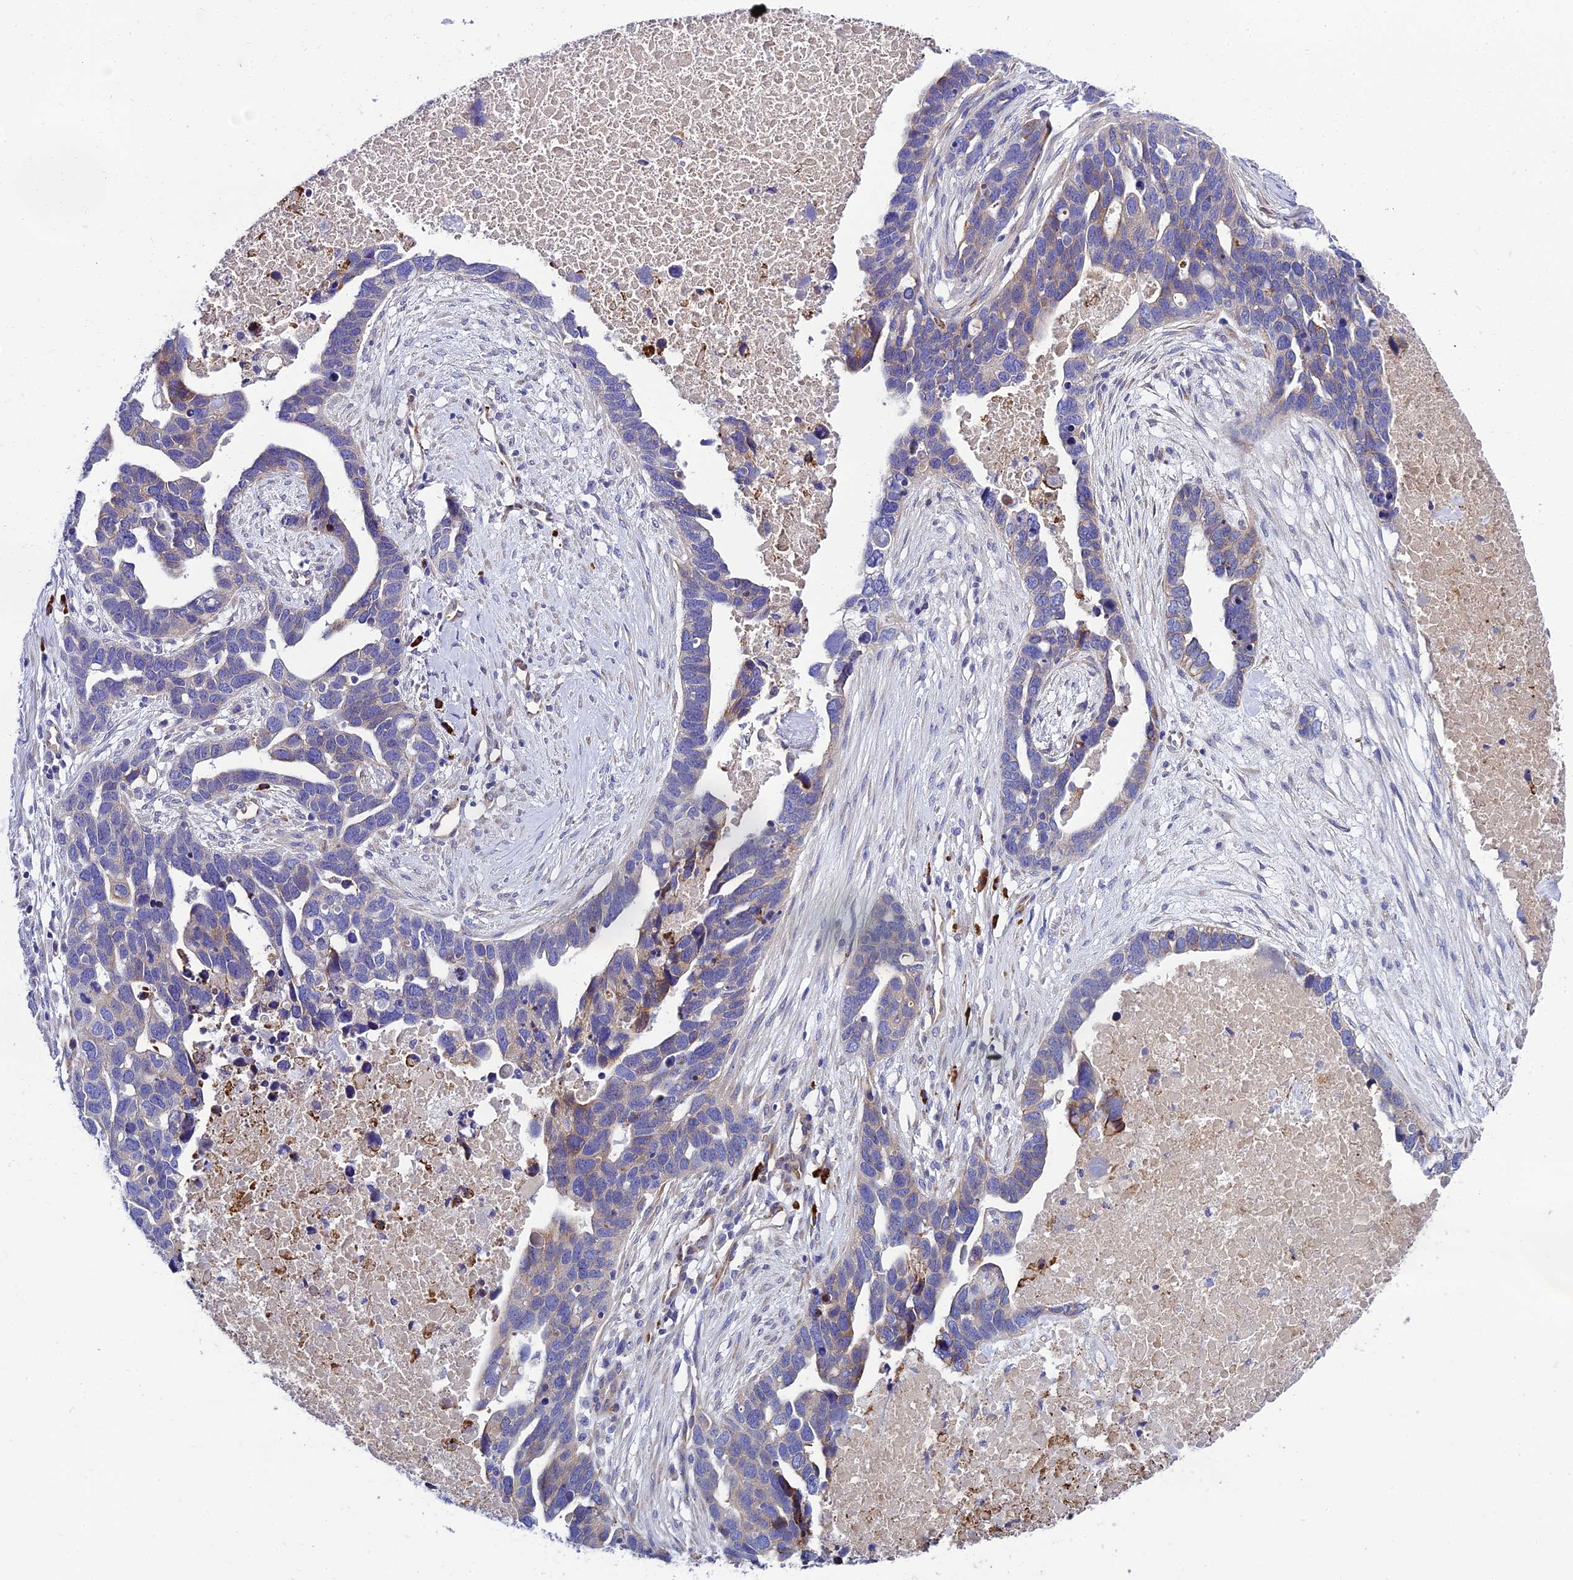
{"staining": {"intensity": "moderate", "quantity": "<25%", "location": "cytoplasmic/membranous"}, "tissue": "ovarian cancer", "cell_type": "Tumor cells", "image_type": "cancer", "snomed": [{"axis": "morphology", "description": "Cystadenocarcinoma, serous, NOS"}, {"axis": "topography", "description": "Ovary"}], "caption": "Immunohistochemistry (DAB) staining of human ovarian serous cystadenocarcinoma displays moderate cytoplasmic/membranous protein positivity in about <25% of tumor cells.", "gene": "MACIR", "patient": {"sex": "female", "age": 54}}